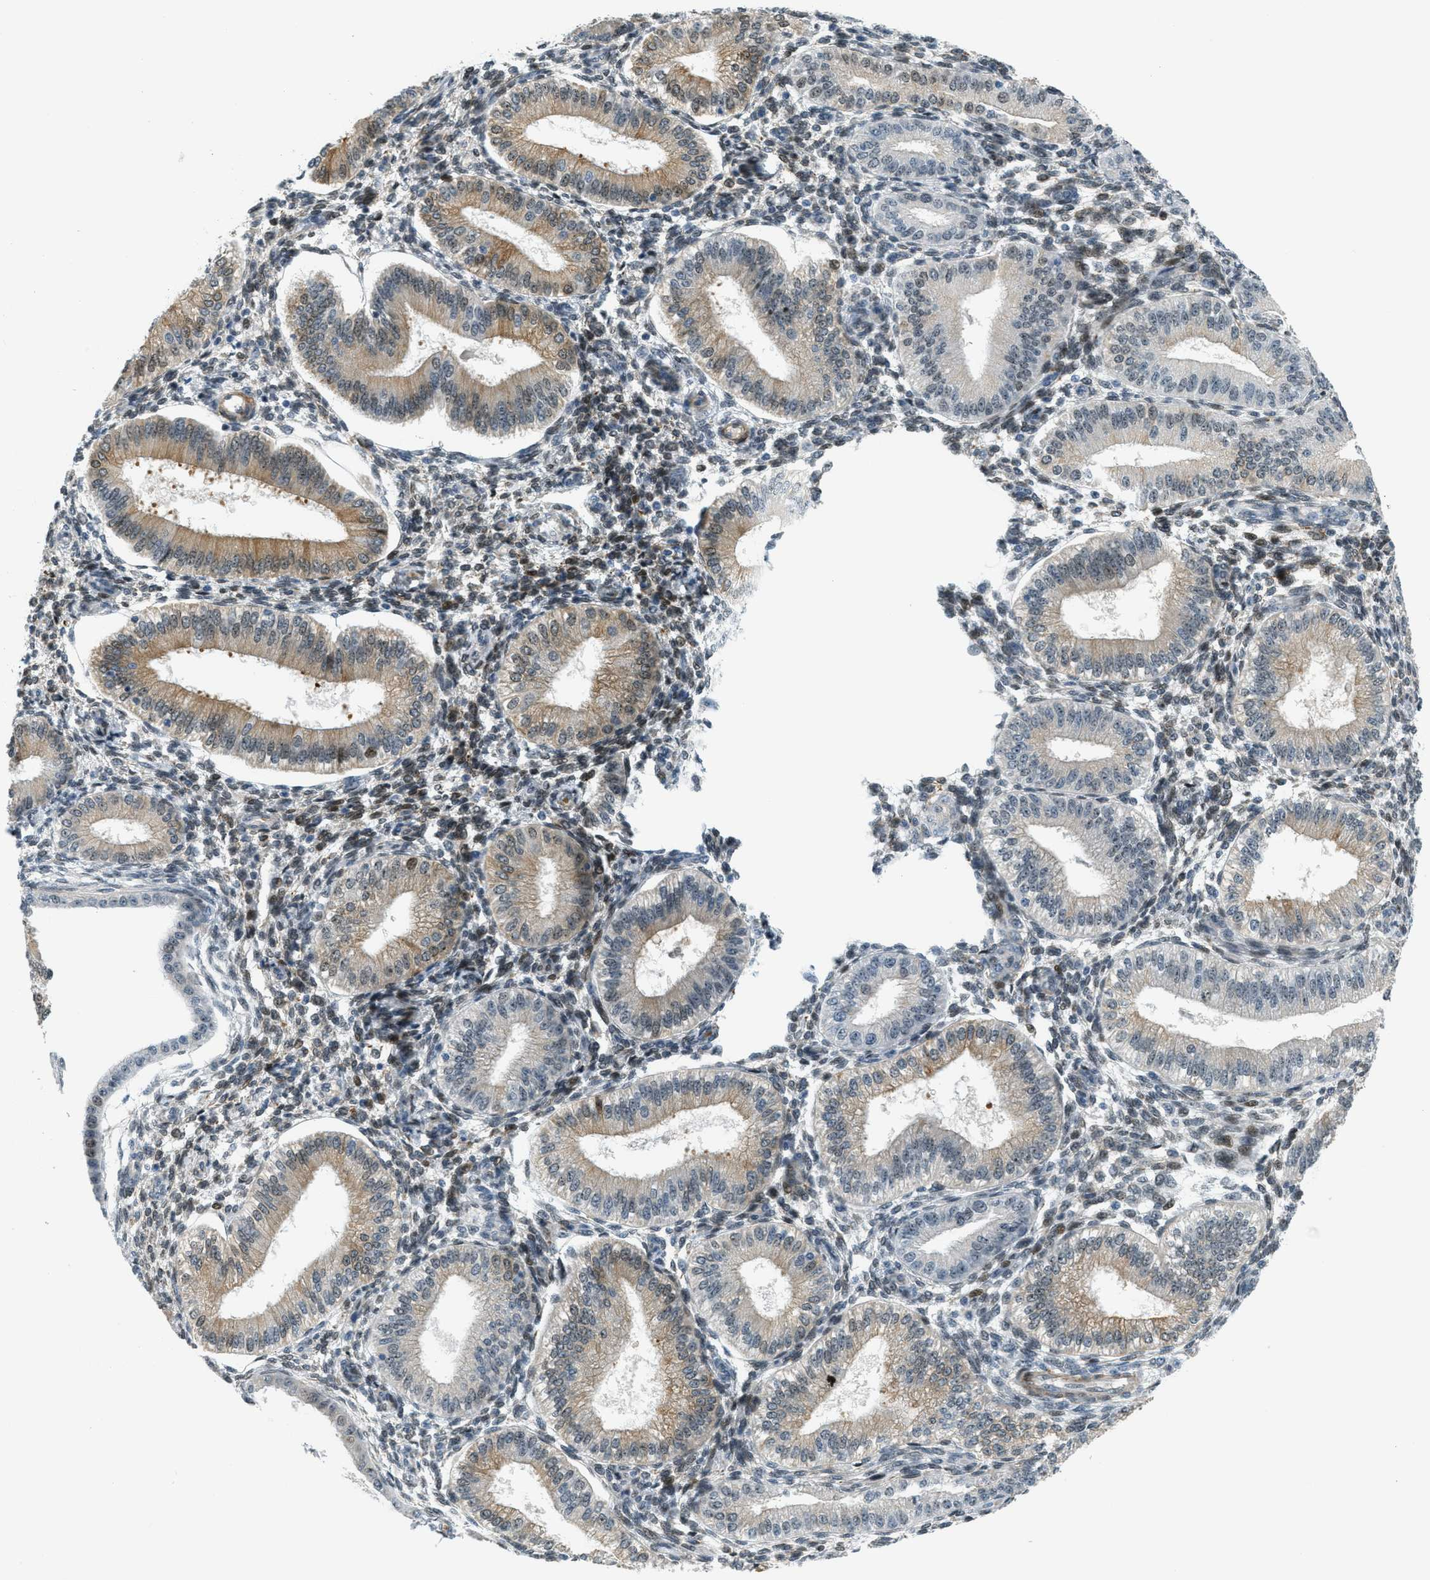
{"staining": {"intensity": "moderate", "quantity": "<25%", "location": "nuclear"}, "tissue": "endometrium", "cell_type": "Cells in endometrial stroma", "image_type": "normal", "snomed": [{"axis": "morphology", "description": "Normal tissue, NOS"}, {"axis": "topography", "description": "Endometrium"}], "caption": "DAB (3,3'-diaminobenzidine) immunohistochemical staining of benign endometrium exhibits moderate nuclear protein expression in about <25% of cells in endometrial stroma.", "gene": "ZDHHC23", "patient": {"sex": "female", "age": 39}}